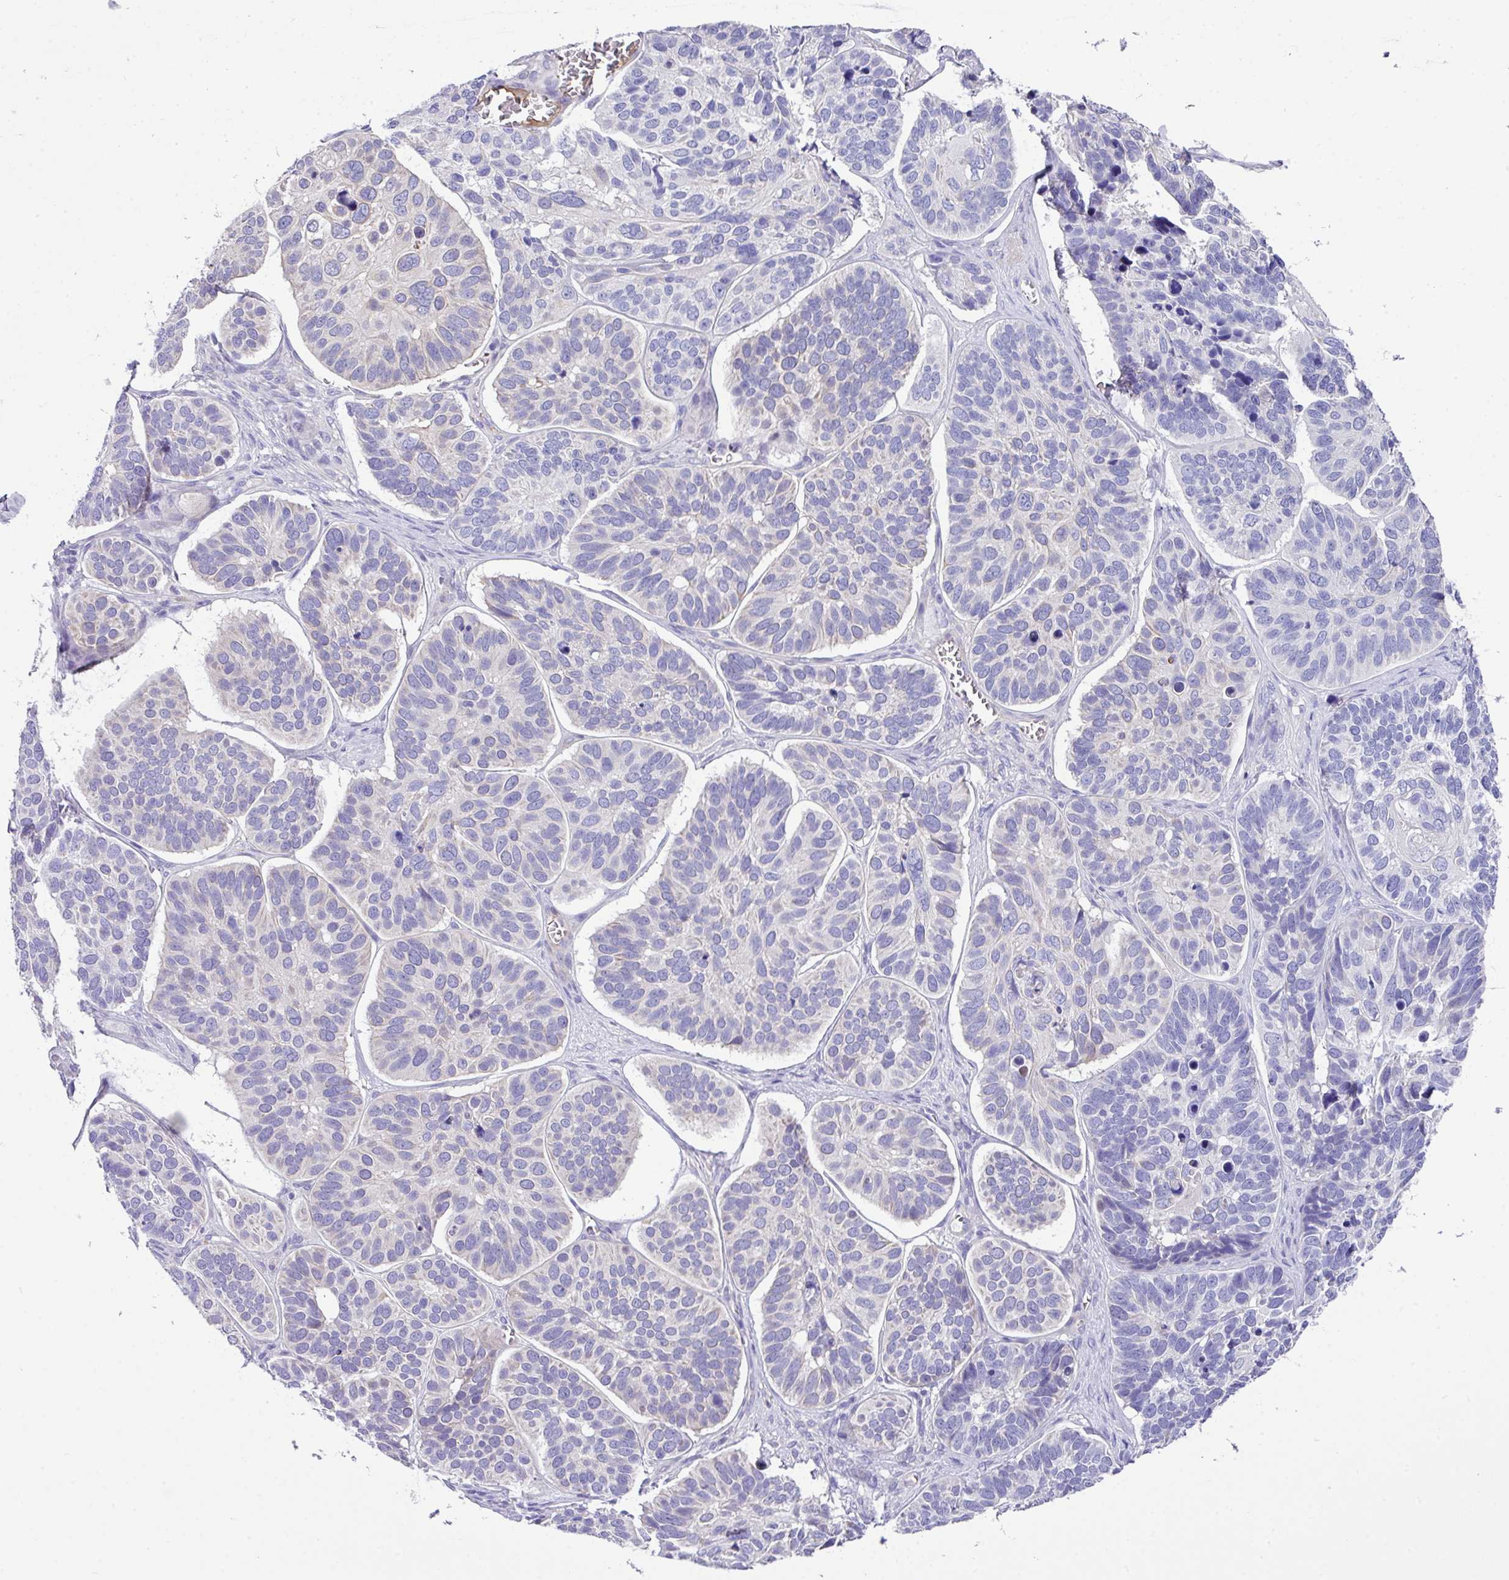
{"staining": {"intensity": "negative", "quantity": "none", "location": "none"}, "tissue": "skin cancer", "cell_type": "Tumor cells", "image_type": "cancer", "snomed": [{"axis": "morphology", "description": "Basal cell carcinoma"}, {"axis": "topography", "description": "Skin"}], "caption": "Immunohistochemistry image of neoplastic tissue: skin basal cell carcinoma stained with DAB (3,3'-diaminobenzidine) exhibits no significant protein expression in tumor cells.", "gene": "DNAL1", "patient": {"sex": "male", "age": 62}}